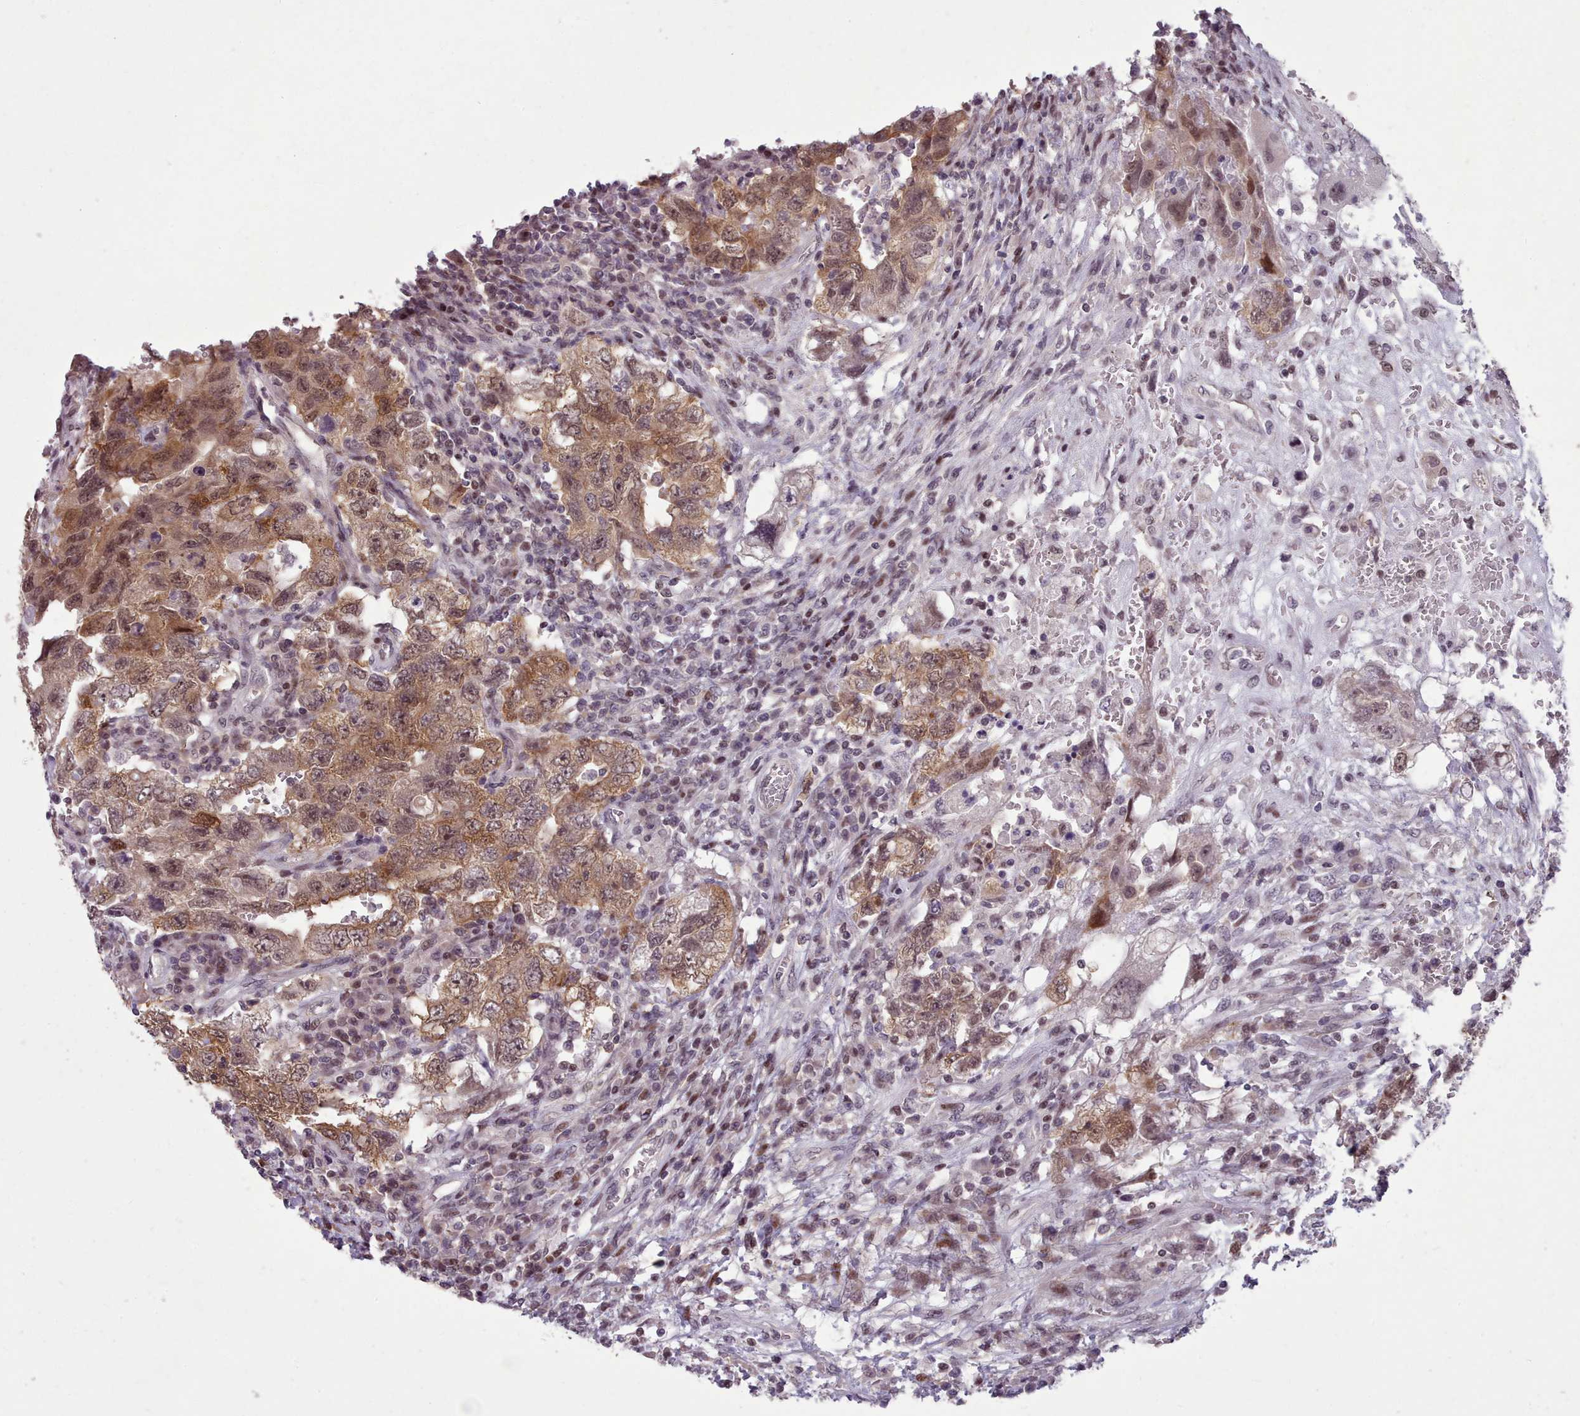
{"staining": {"intensity": "moderate", "quantity": ">75%", "location": "cytoplasmic/membranous,nuclear"}, "tissue": "testis cancer", "cell_type": "Tumor cells", "image_type": "cancer", "snomed": [{"axis": "morphology", "description": "Carcinoma, Embryonal, NOS"}, {"axis": "topography", "description": "Testis"}], "caption": "A medium amount of moderate cytoplasmic/membranous and nuclear staining is seen in approximately >75% of tumor cells in testis cancer tissue. Nuclei are stained in blue.", "gene": "ENSA", "patient": {"sex": "male", "age": 26}}